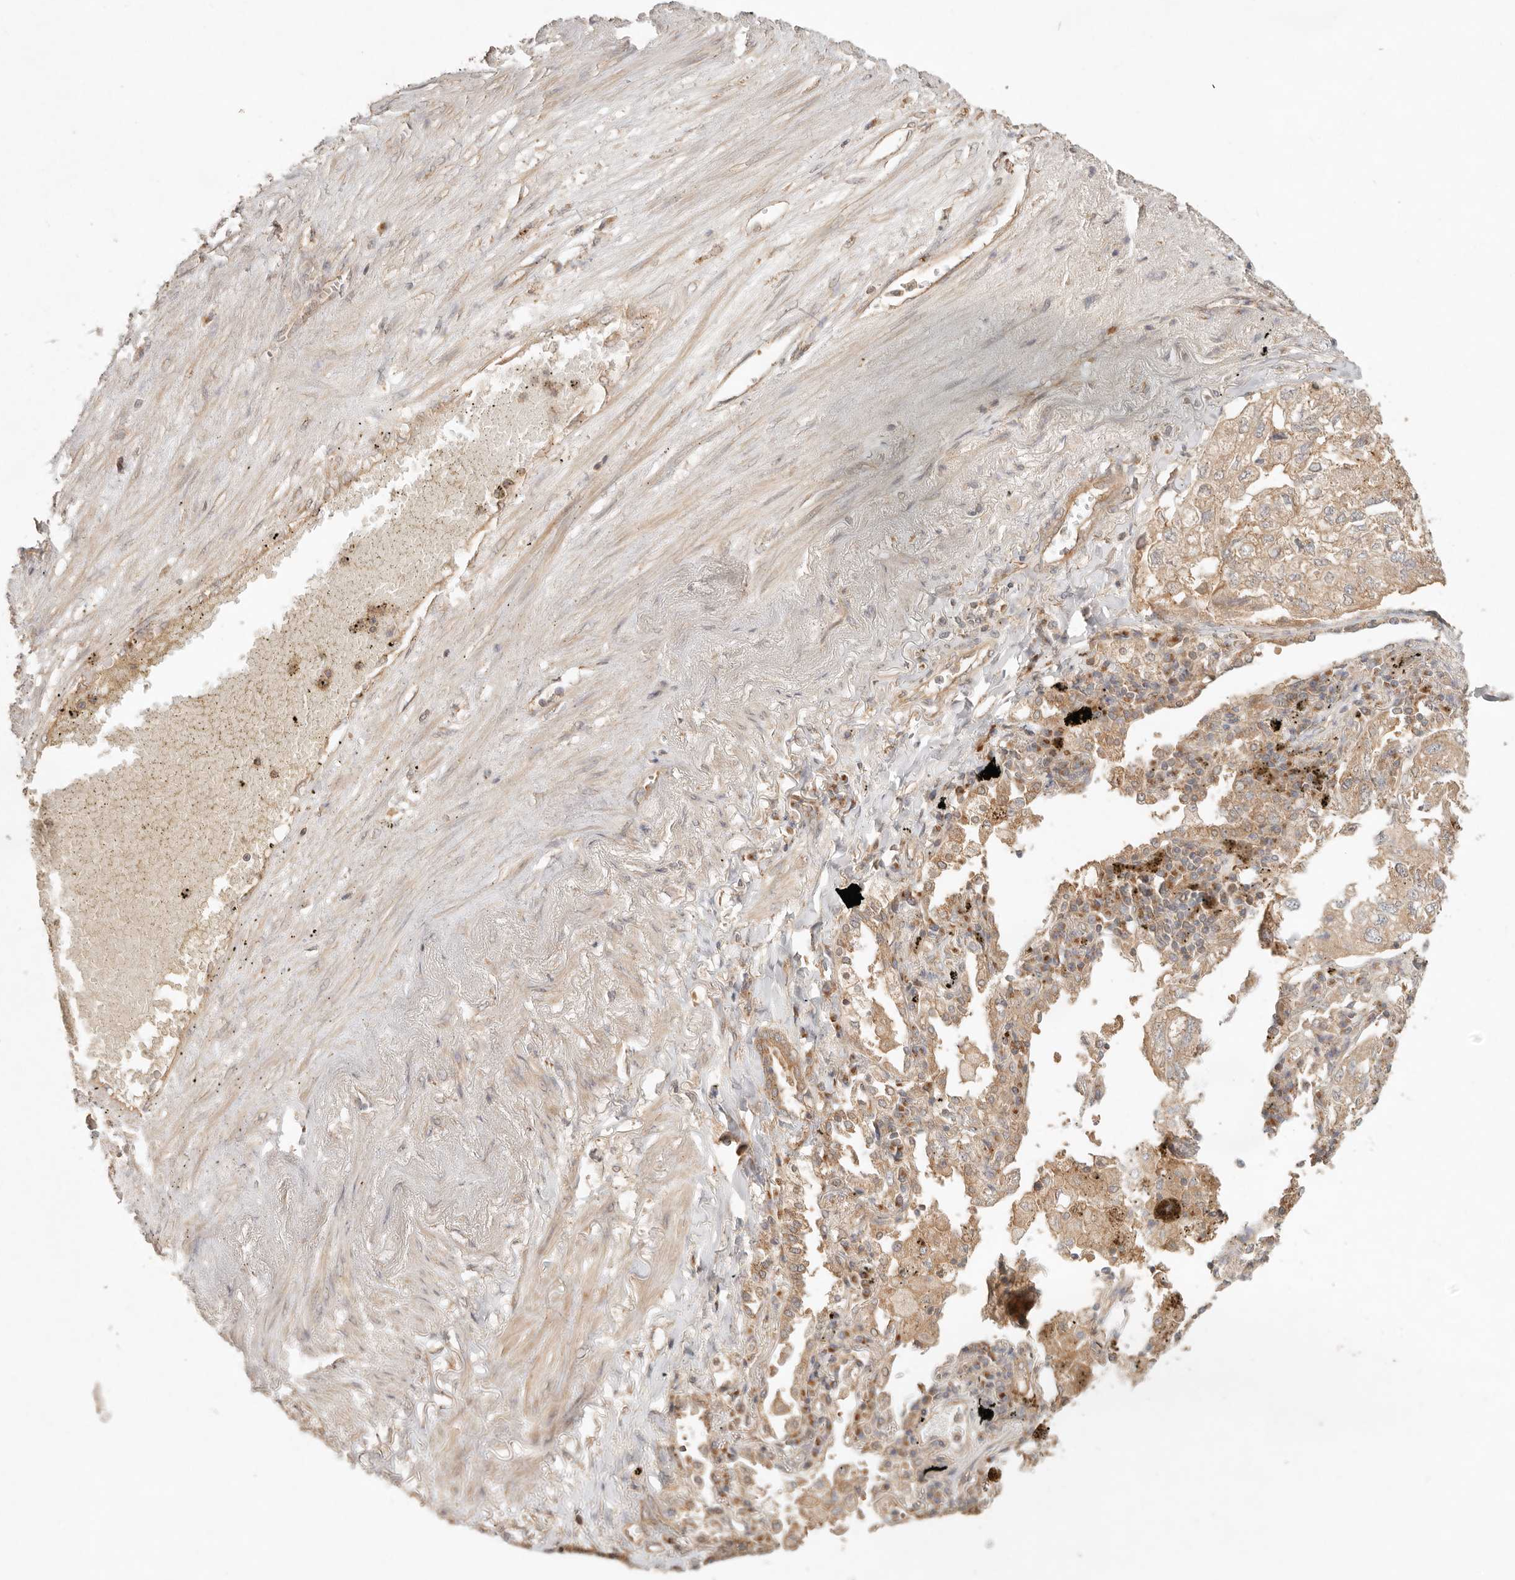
{"staining": {"intensity": "moderate", "quantity": ">75%", "location": "cytoplasmic/membranous"}, "tissue": "lung cancer", "cell_type": "Tumor cells", "image_type": "cancer", "snomed": [{"axis": "morphology", "description": "Adenocarcinoma, NOS"}, {"axis": "topography", "description": "Lung"}], "caption": "There is medium levels of moderate cytoplasmic/membranous positivity in tumor cells of lung adenocarcinoma, as demonstrated by immunohistochemical staining (brown color).", "gene": "HECTD3", "patient": {"sex": "male", "age": 65}}